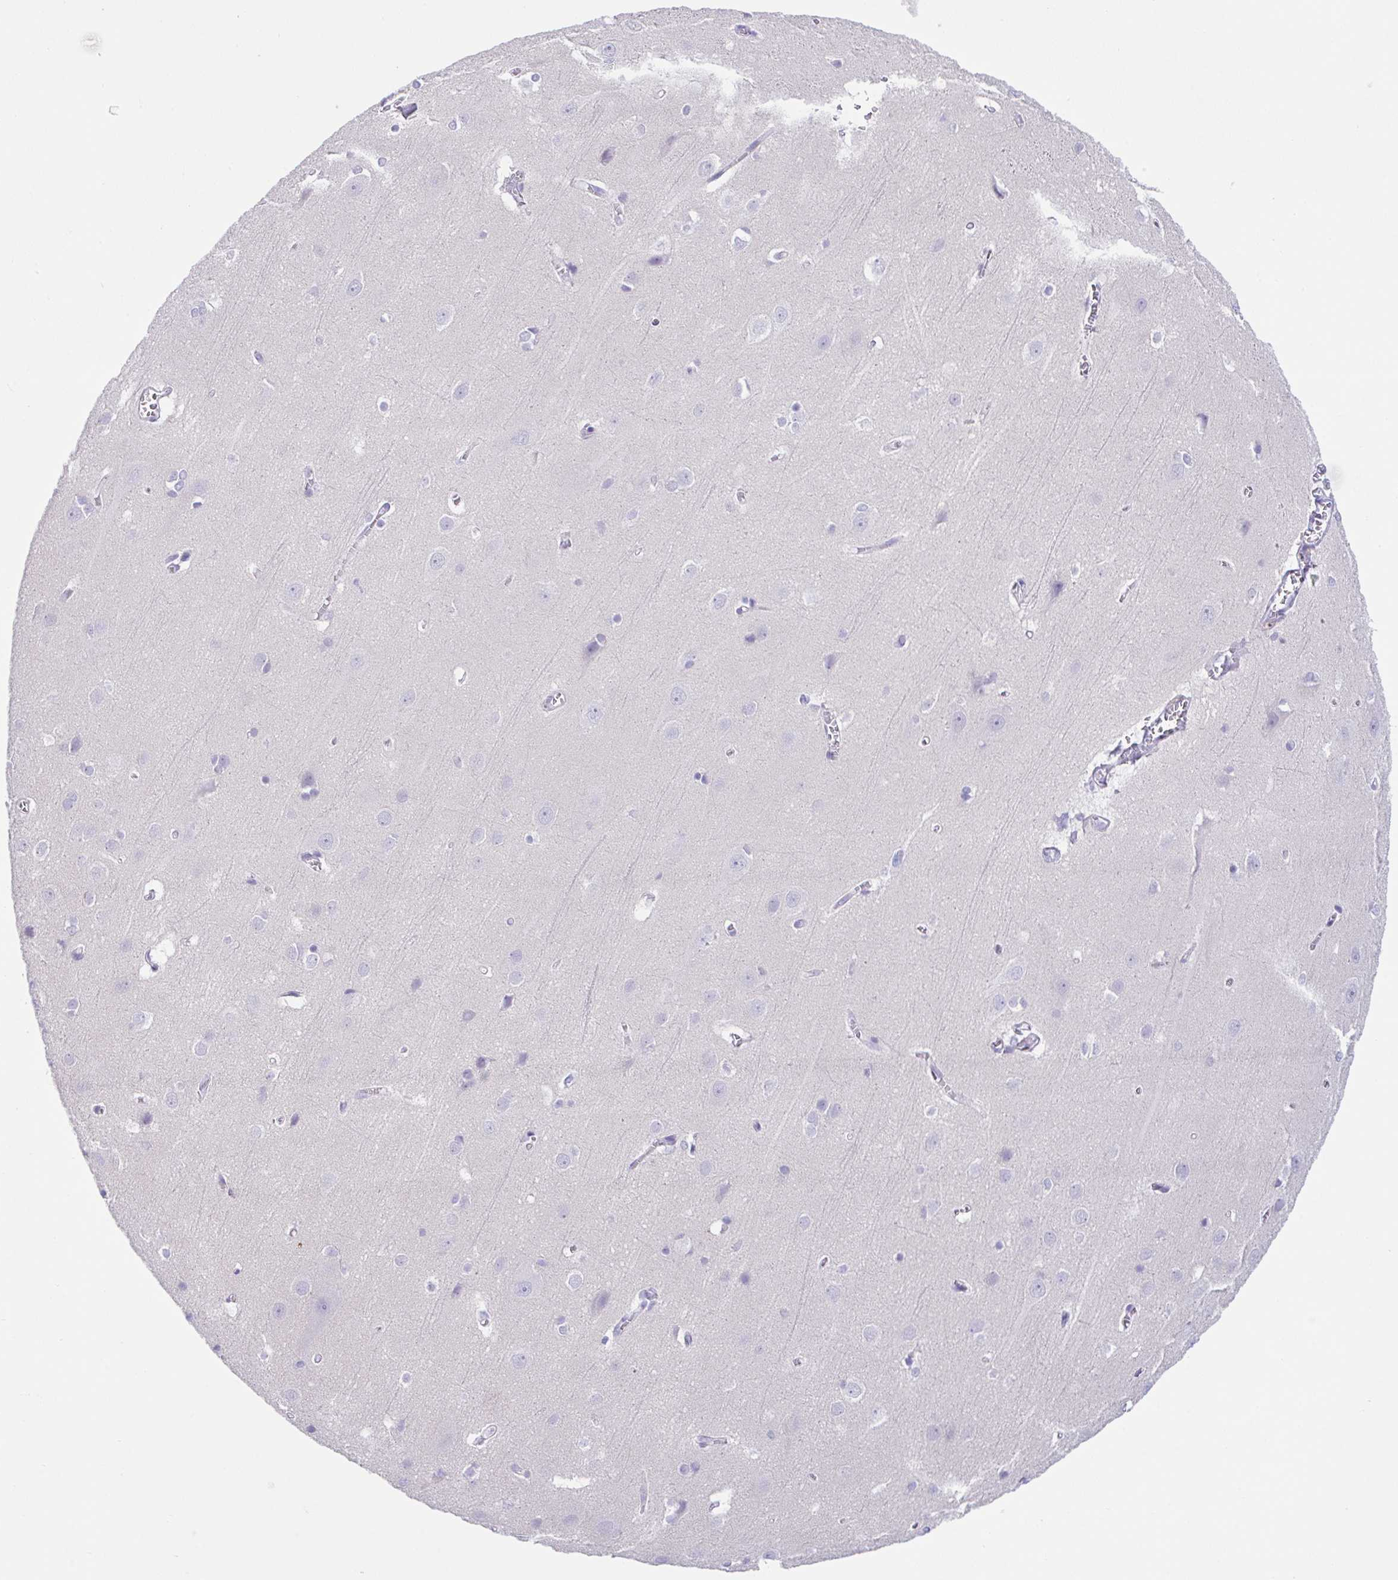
{"staining": {"intensity": "negative", "quantity": "none", "location": "none"}, "tissue": "cerebral cortex", "cell_type": "Endothelial cells", "image_type": "normal", "snomed": [{"axis": "morphology", "description": "Normal tissue, NOS"}, {"axis": "topography", "description": "Cerebral cortex"}], "caption": "Immunohistochemistry (IHC) of unremarkable cerebral cortex exhibits no expression in endothelial cells.", "gene": "HACD4", "patient": {"sex": "male", "age": 37}}